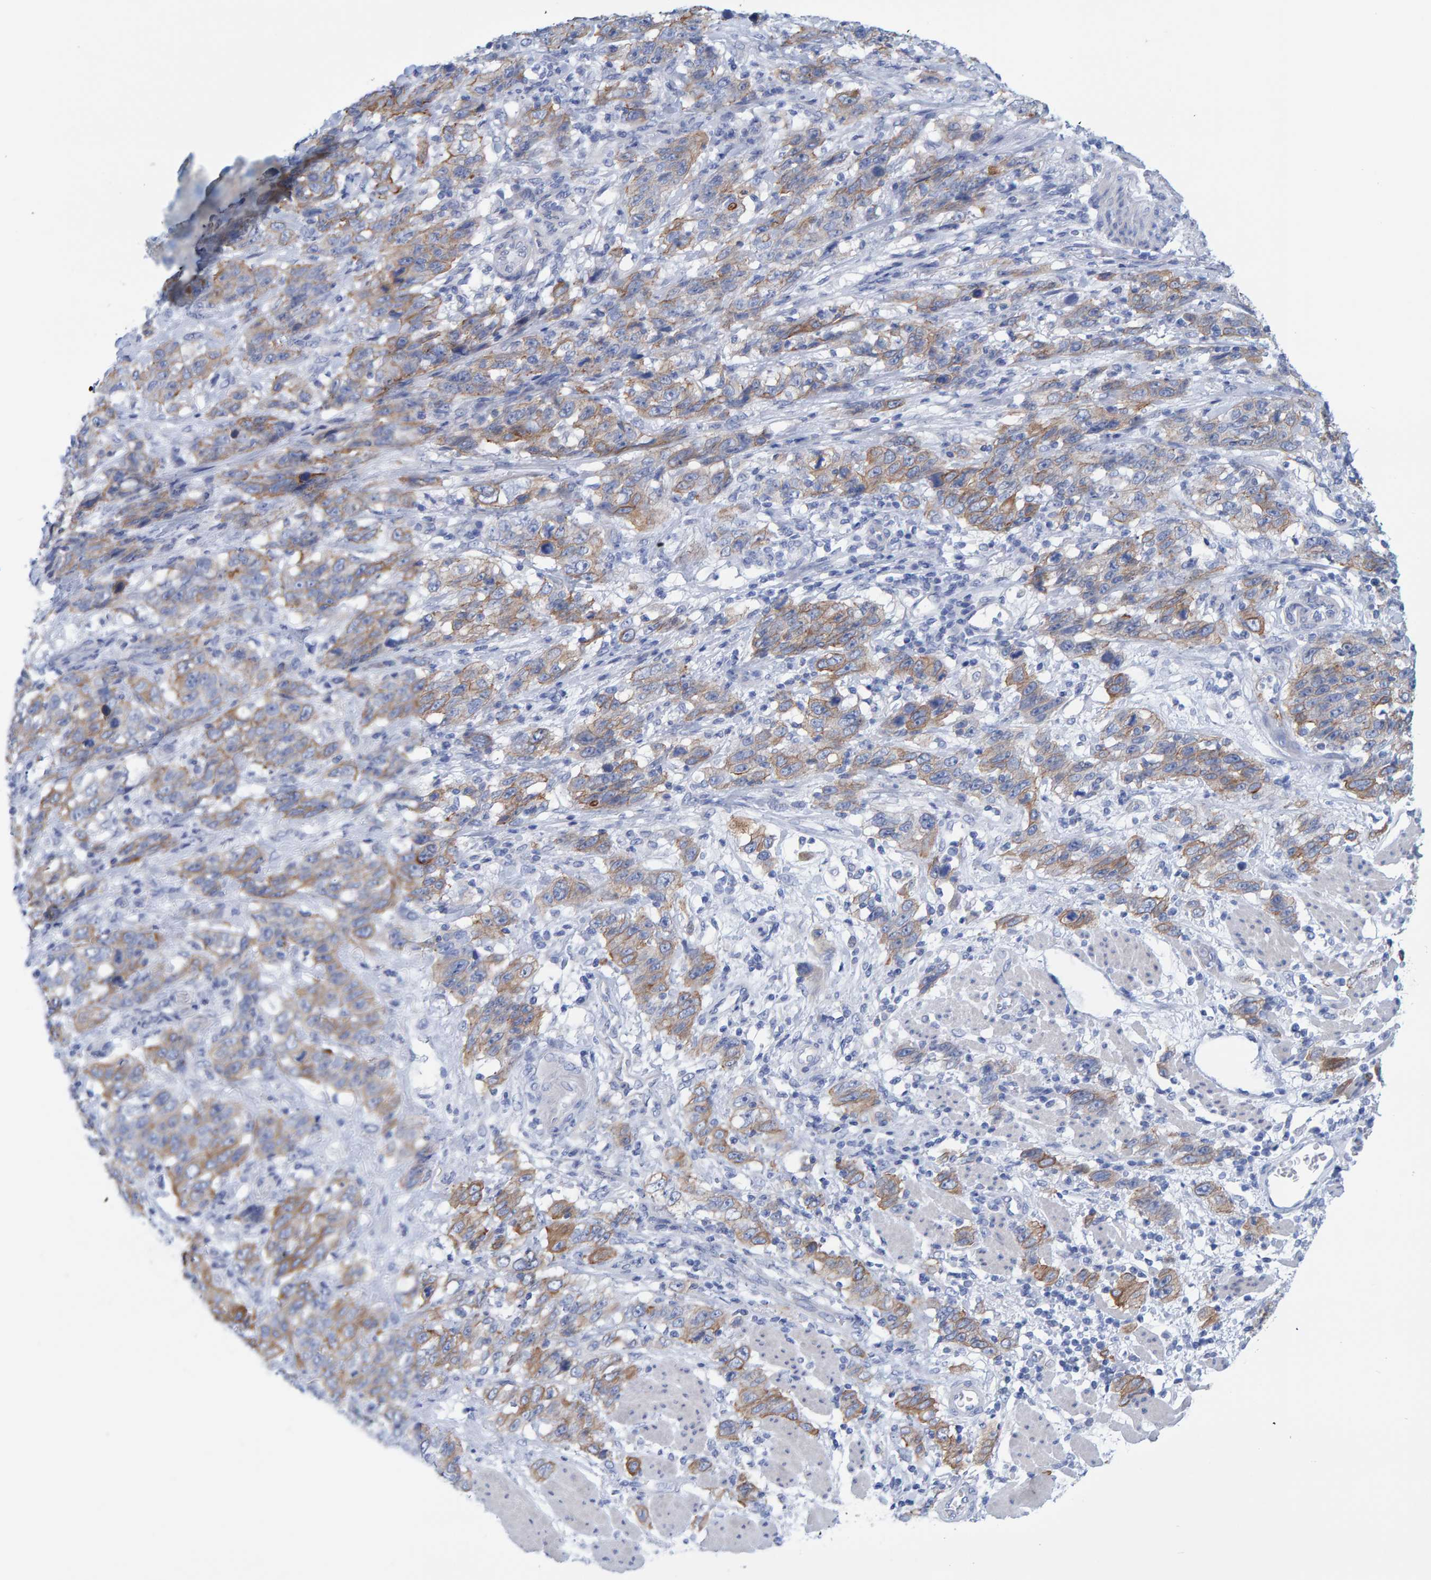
{"staining": {"intensity": "moderate", "quantity": ">75%", "location": "cytoplasmic/membranous"}, "tissue": "stomach cancer", "cell_type": "Tumor cells", "image_type": "cancer", "snomed": [{"axis": "morphology", "description": "Adenocarcinoma, NOS"}, {"axis": "topography", "description": "Stomach"}], "caption": "Moderate cytoplasmic/membranous expression is appreciated in about >75% of tumor cells in stomach cancer (adenocarcinoma). (DAB (3,3'-diaminobenzidine) IHC with brightfield microscopy, high magnification).", "gene": "JAKMIP3", "patient": {"sex": "male", "age": 48}}